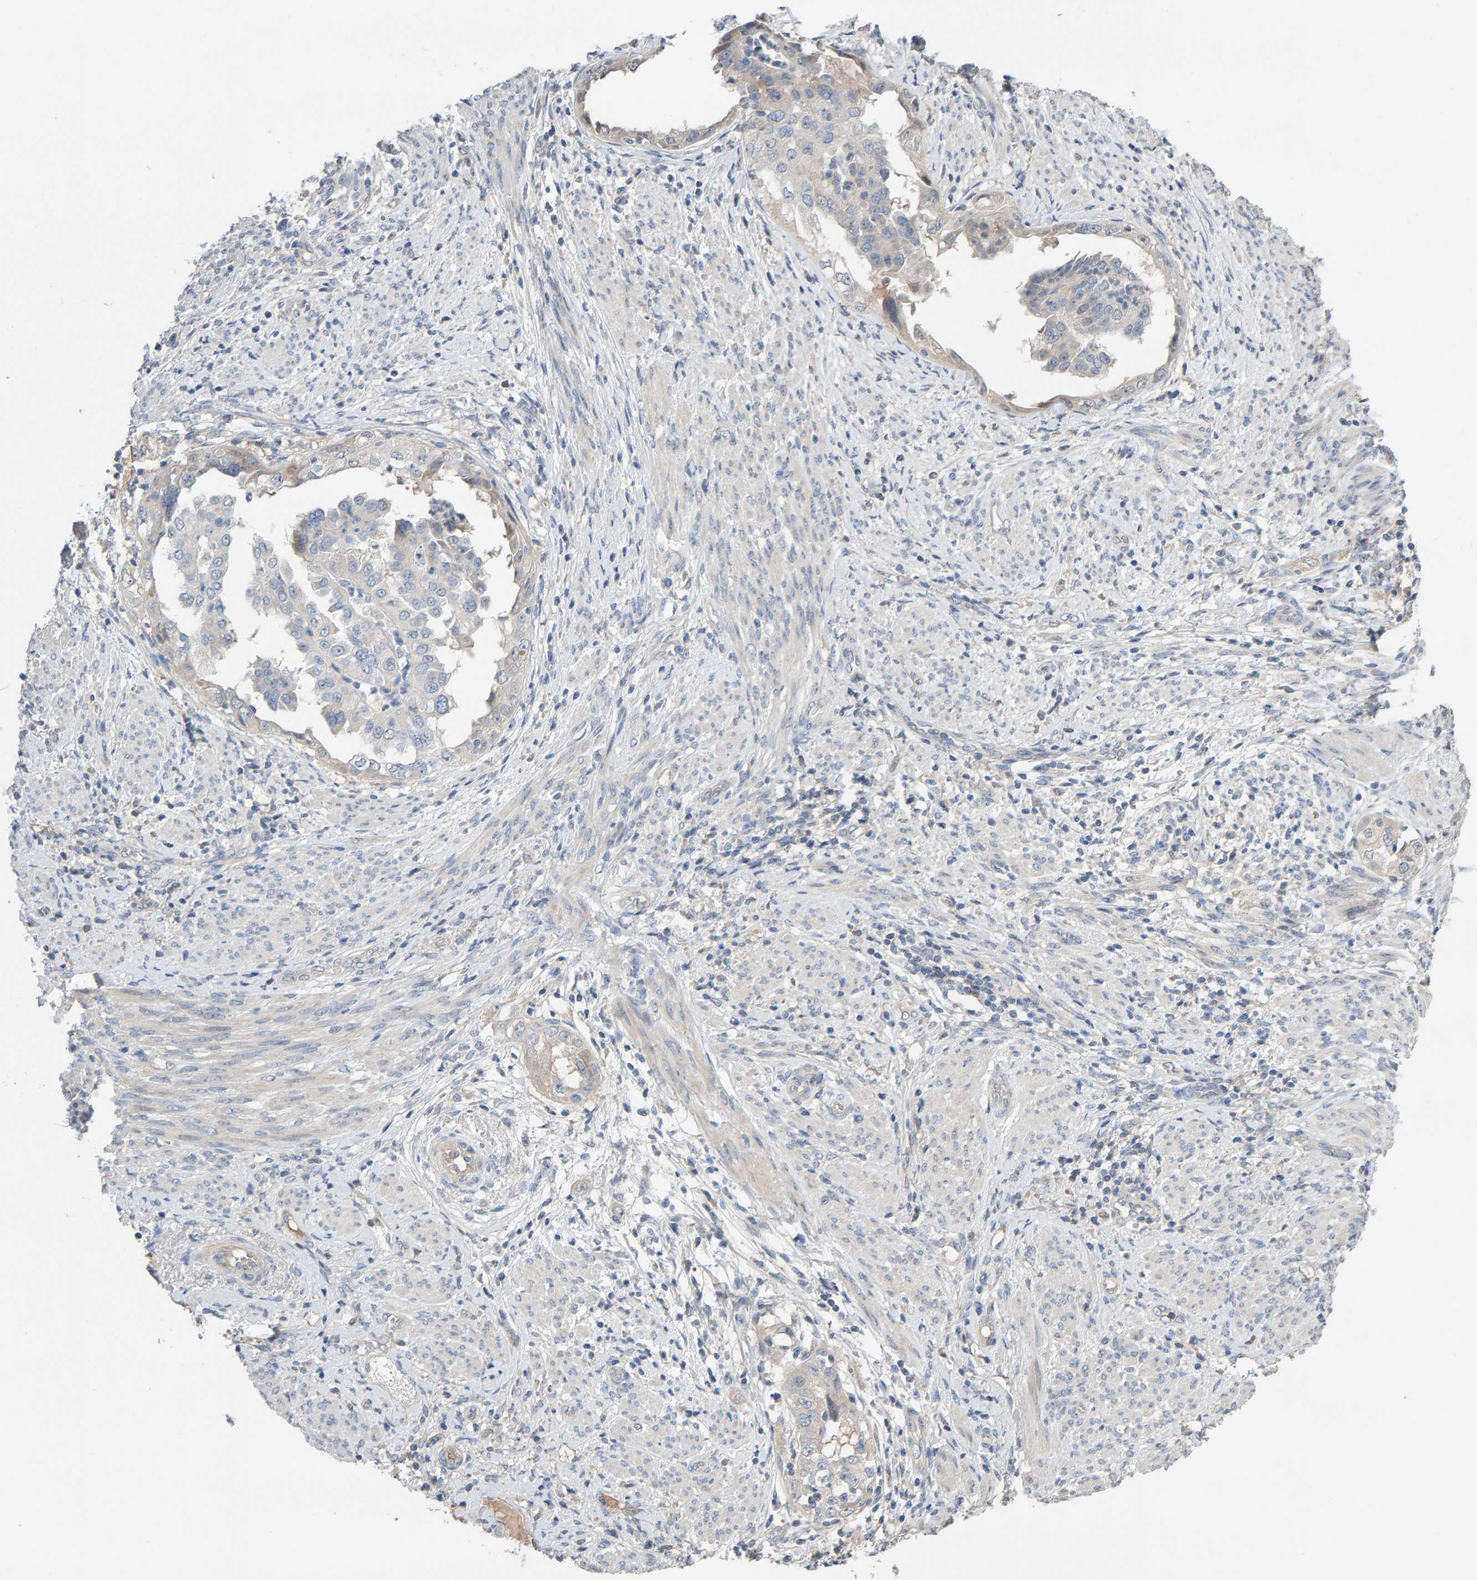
{"staining": {"intensity": "negative", "quantity": "none", "location": "none"}, "tissue": "endometrial cancer", "cell_type": "Tumor cells", "image_type": "cancer", "snomed": [{"axis": "morphology", "description": "Adenocarcinoma, NOS"}, {"axis": "topography", "description": "Endometrium"}], "caption": "High power microscopy photomicrograph of an immunohistochemistry histopathology image of endometrial cancer, revealing no significant positivity in tumor cells.", "gene": "GFUS", "patient": {"sex": "female", "age": 85}}